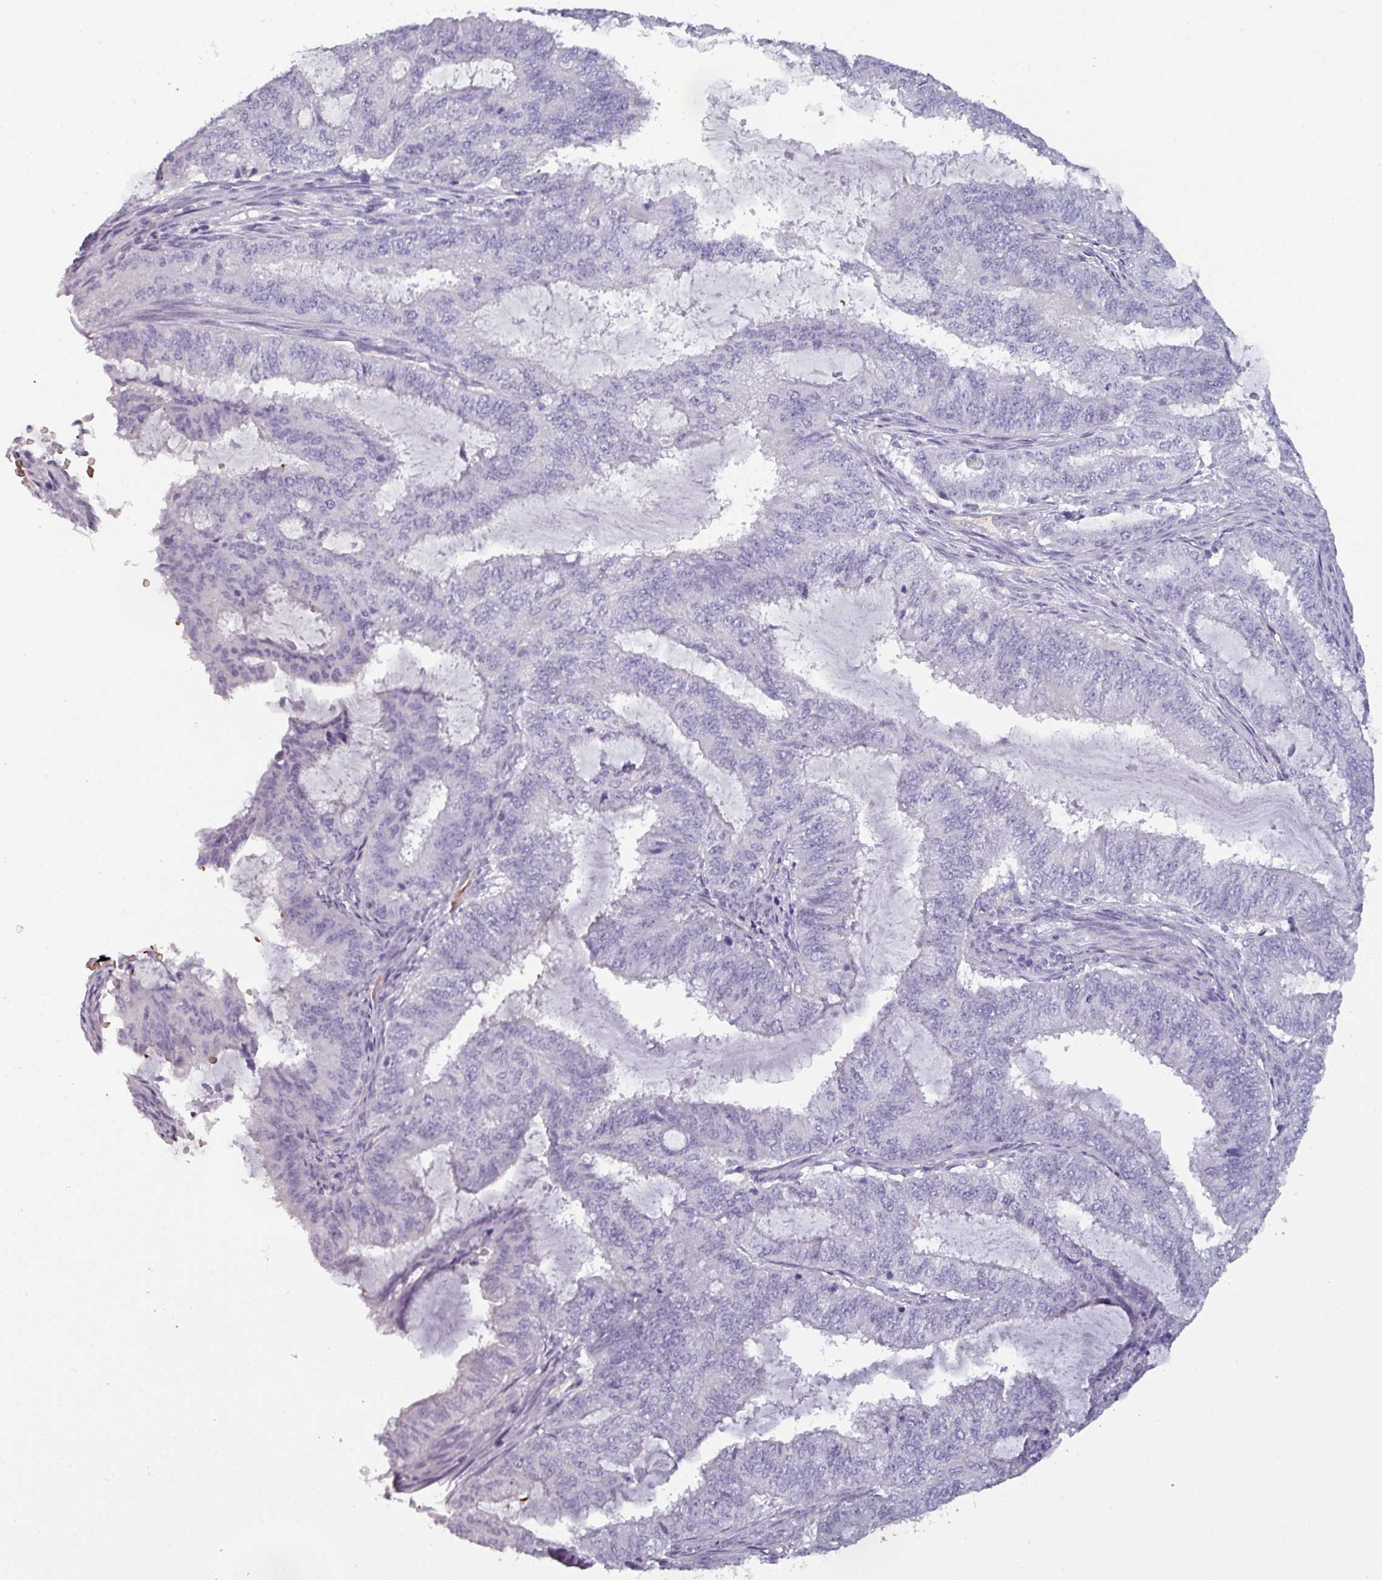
{"staining": {"intensity": "negative", "quantity": "none", "location": "none"}, "tissue": "endometrial cancer", "cell_type": "Tumor cells", "image_type": "cancer", "snomed": [{"axis": "morphology", "description": "Adenocarcinoma, NOS"}, {"axis": "topography", "description": "Endometrium"}], "caption": "There is no significant positivity in tumor cells of endometrial cancer (adenocarcinoma).", "gene": "AREL1", "patient": {"sex": "female", "age": 51}}